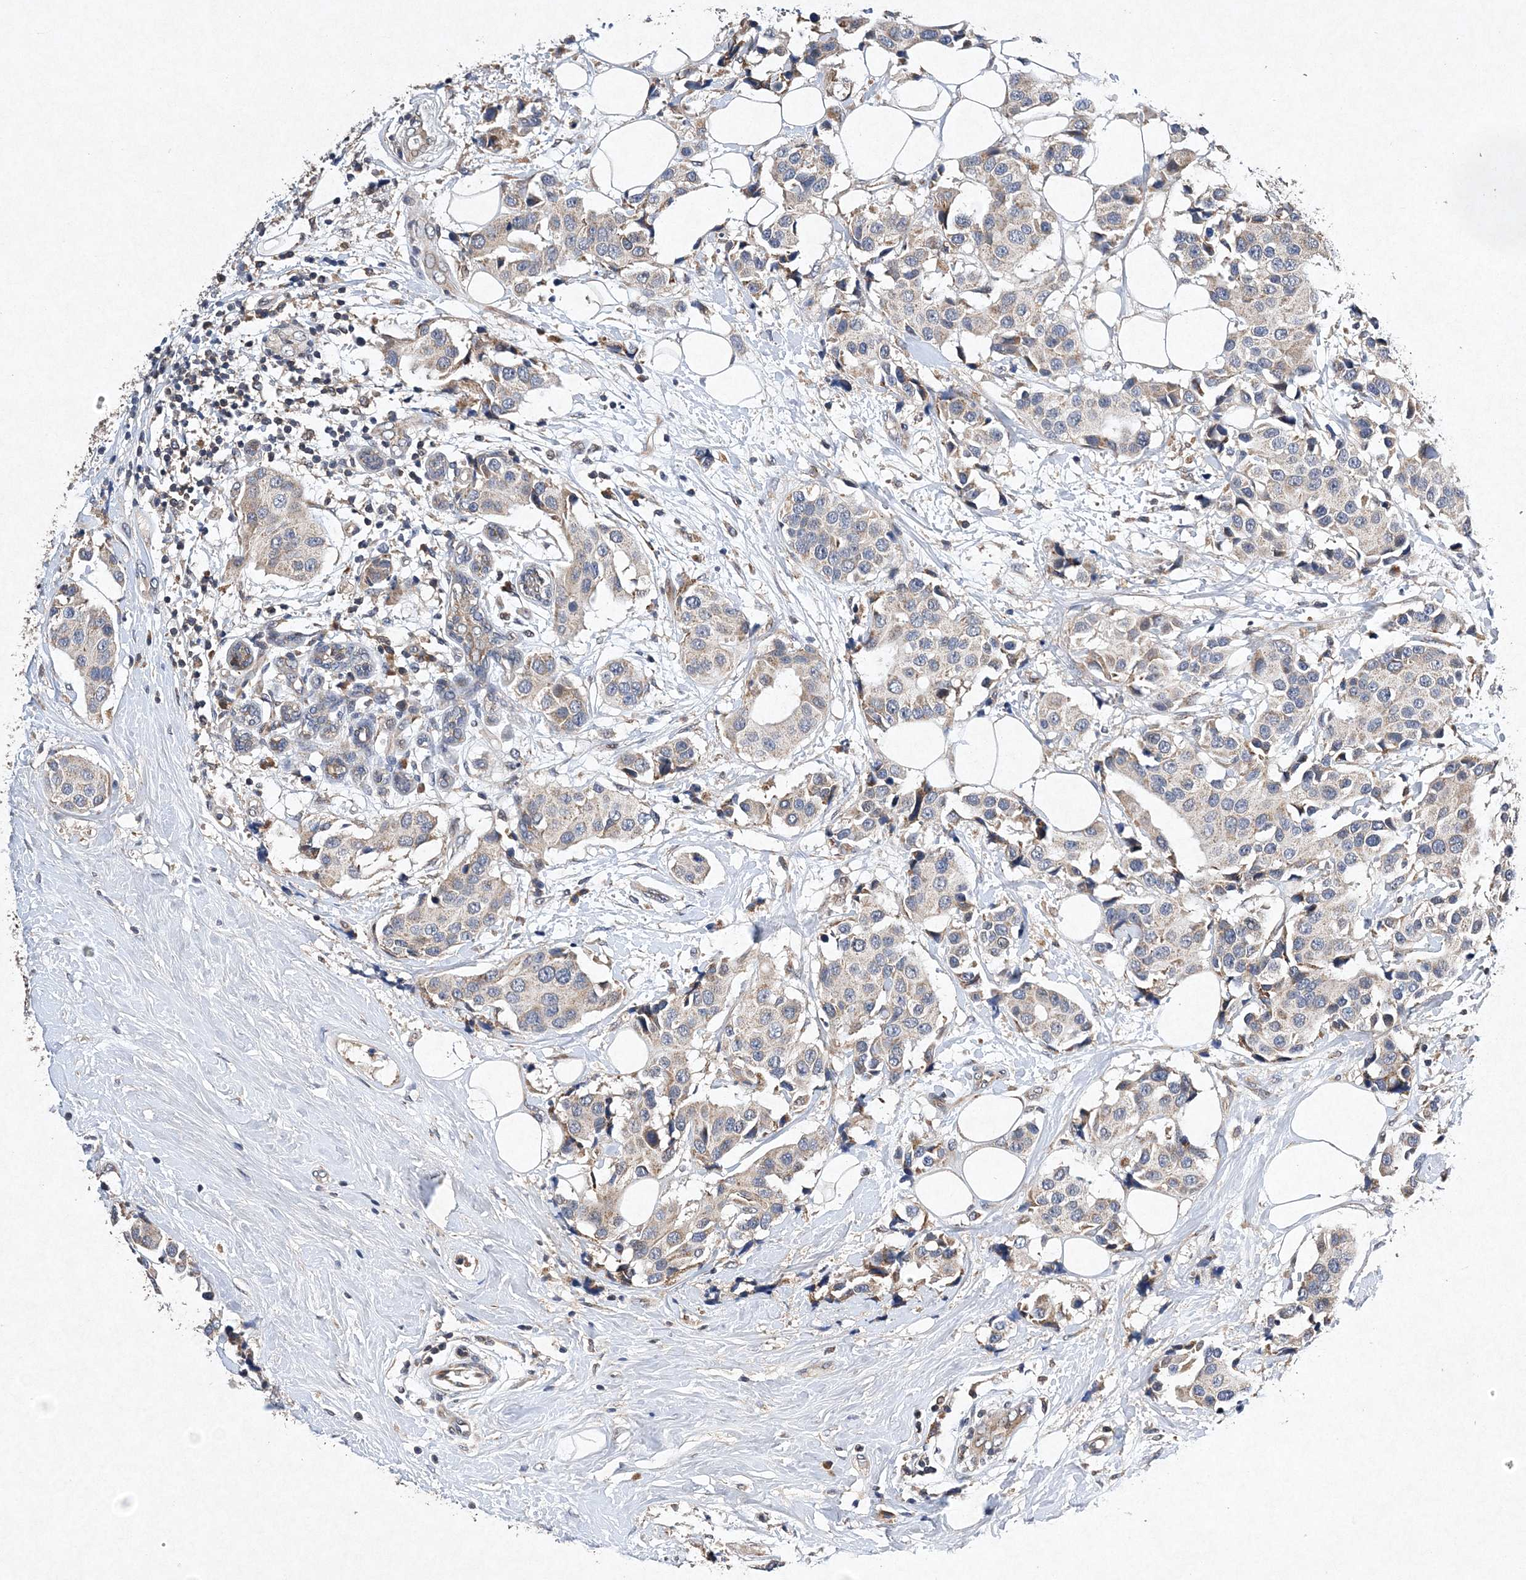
{"staining": {"intensity": "negative", "quantity": "none", "location": "none"}, "tissue": "breast cancer", "cell_type": "Tumor cells", "image_type": "cancer", "snomed": [{"axis": "morphology", "description": "Normal tissue, NOS"}, {"axis": "morphology", "description": "Duct carcinoma"}, {"axis": "topography", "description": "Breast"}], "caption": "Tumor cells are negative for protein expression in human breast infiltrating ductal carcinoma.", "gene": "PROSER1", "patient": {"sex": "female", "age": 39}}